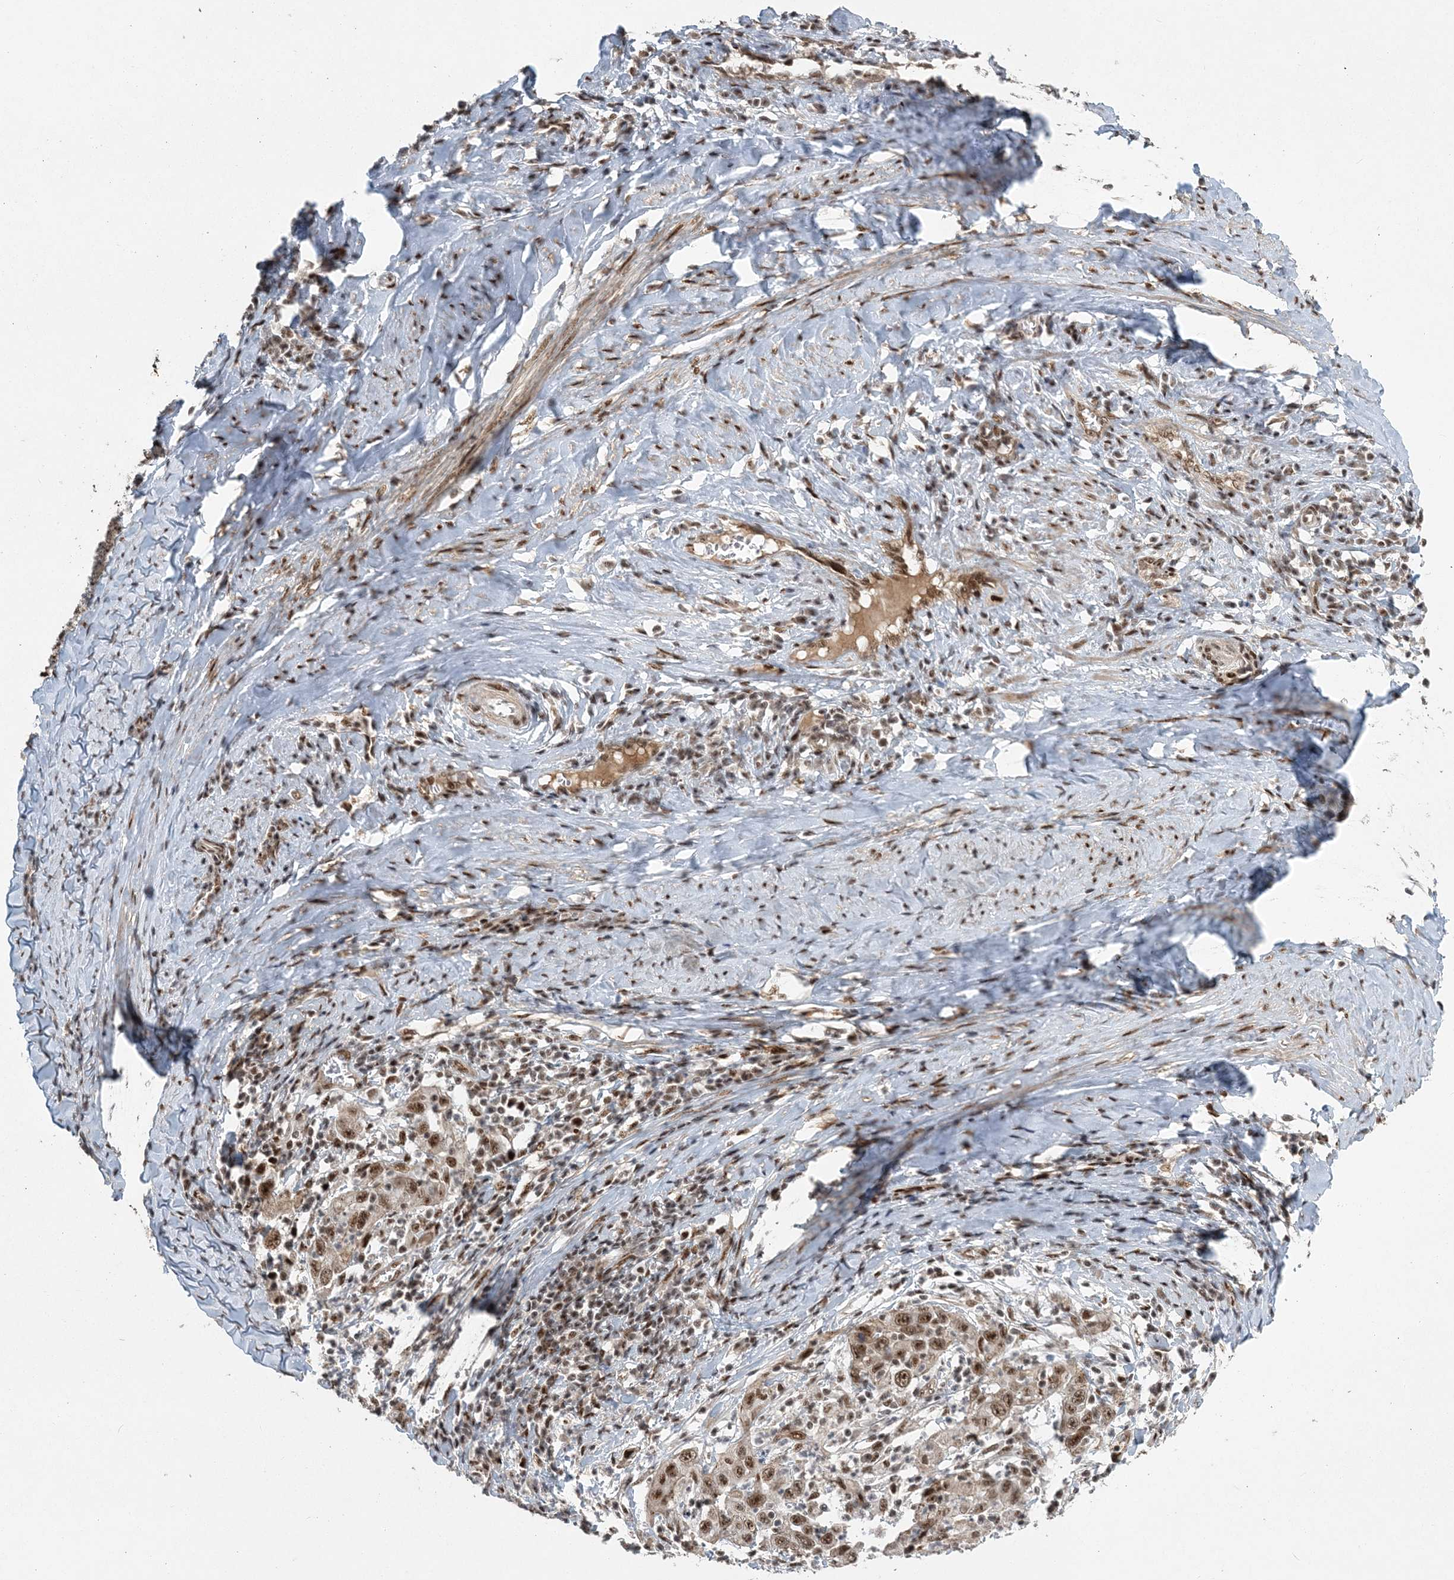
{"staining": {"intensity": "moderate", "quantity": ">75%", "location": "nuclear"}, "tissue": "cervical cancer", "cell_type": "Tumor cells", "image_type": "cancer", "snomed": [{"axis": "morphology", "description": "Squamous cell carcinoma, NOS"}, {"axis": "topography", "description": "Cervix"}], "caption": "Protein expression analysis of cervical squamous cell carcinoma exhibits moderate nuclear staining in about >75% of tumor cells.", "gene": "CWC22", "patient": {"sex": "female", "age": 46}}